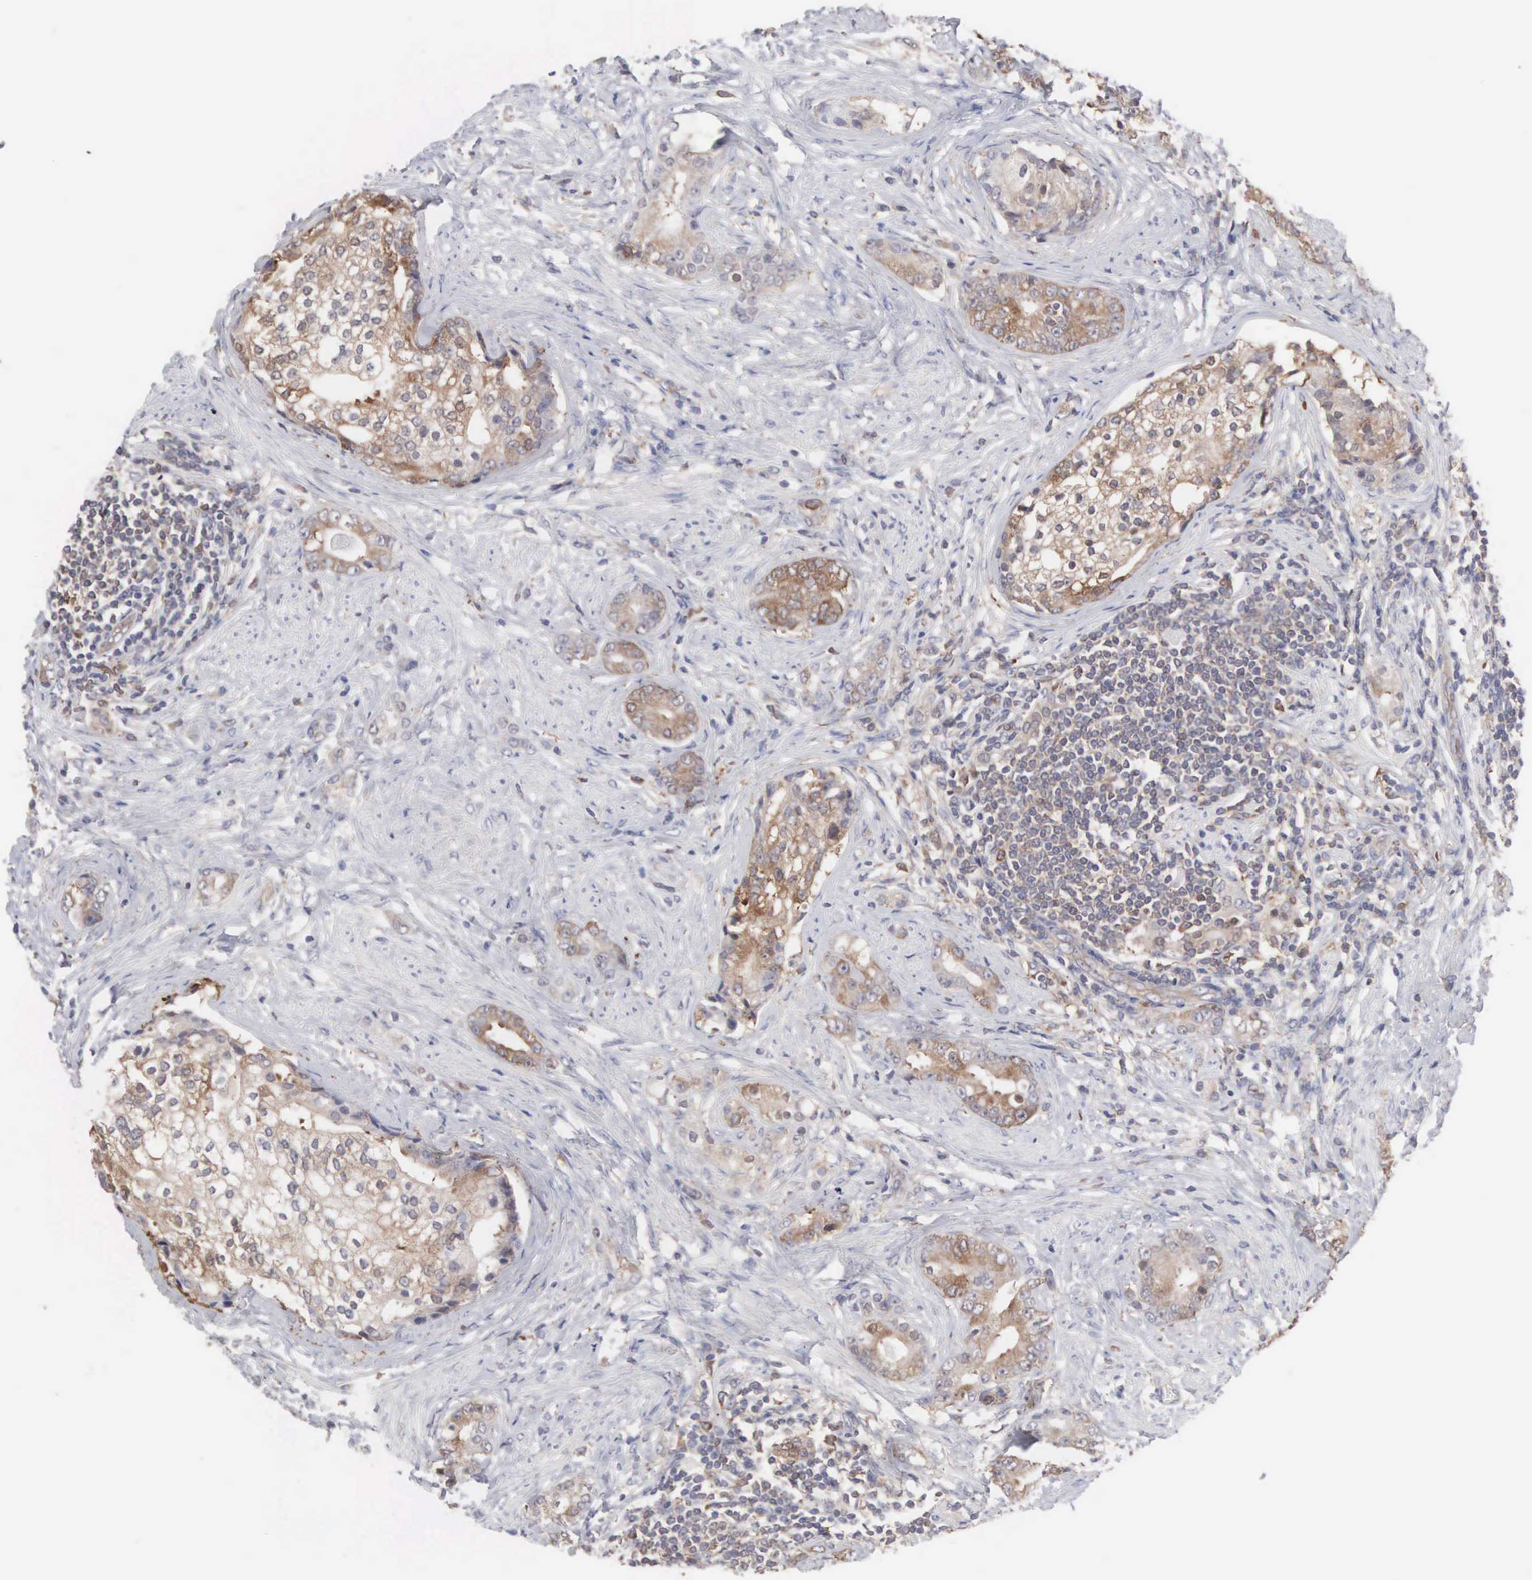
{"staining": {"intensity": "moderate", "quantity": "25%-75%", "location": "cytoplasmic/membranous"}, "tissue": "prostate cancer", "cell_type": "Tumor cells", "image_type": "cancer", "snomed": [{"axis": "morphology", "description": "Adenocarcinoma, Medium grade"}, {"axis": "topography", "description": "Prostate"}], "caption": "Protein analysis of prostate cancer tissue exhibits moderate cytoplasmic/membranous expression in approximately 25%-75% of tumor cells. The staining was performed using DAB (3,3'-diaminobenzidine) to visualize the protein expression in brown, while the nuclei were stained in blue with hematoxylin (Magnification: 20x).", "gene": "MTHFD1", "patient": {"sex": "male", "age": 59}}